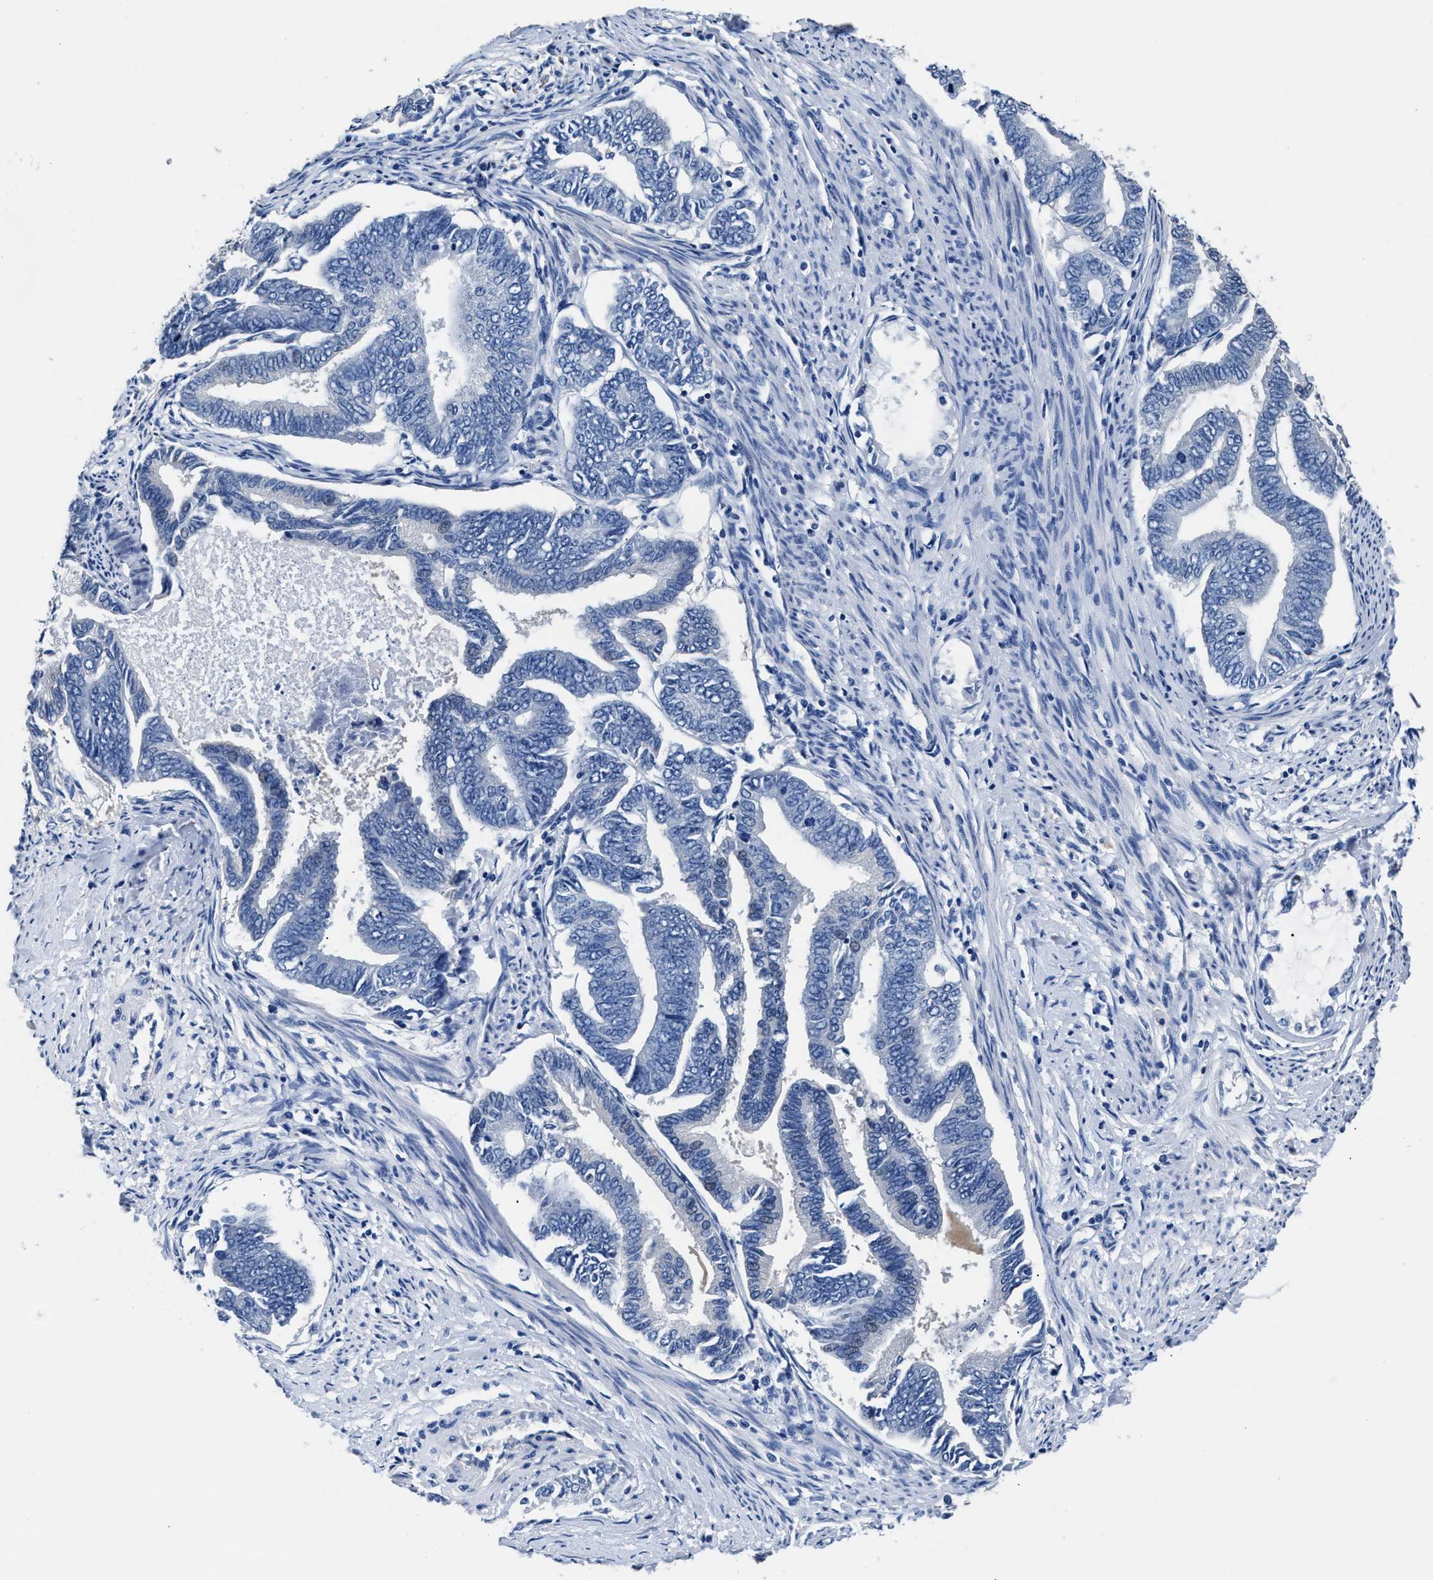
{"staining": {"intensity": "negative", "quantity": "none", "location": "none"}, "tissue": "endometrial cancer", "cell_type": "Tumor cells", "image_type": "cancer", "snomed": [{"axis": "morphology", "description": "Adenocarcinoma, NOS"}, {"axis": "topography", "description": "Endometrium"}], "caption": "High power microscopy histopathology image of an immunohistochemistry image of endometrial cancer (adenocarcinoma), revealing no significant staining in tumor cells.", "gene": "GSTM1", "patient": {"sex": "female", "age": 86}}